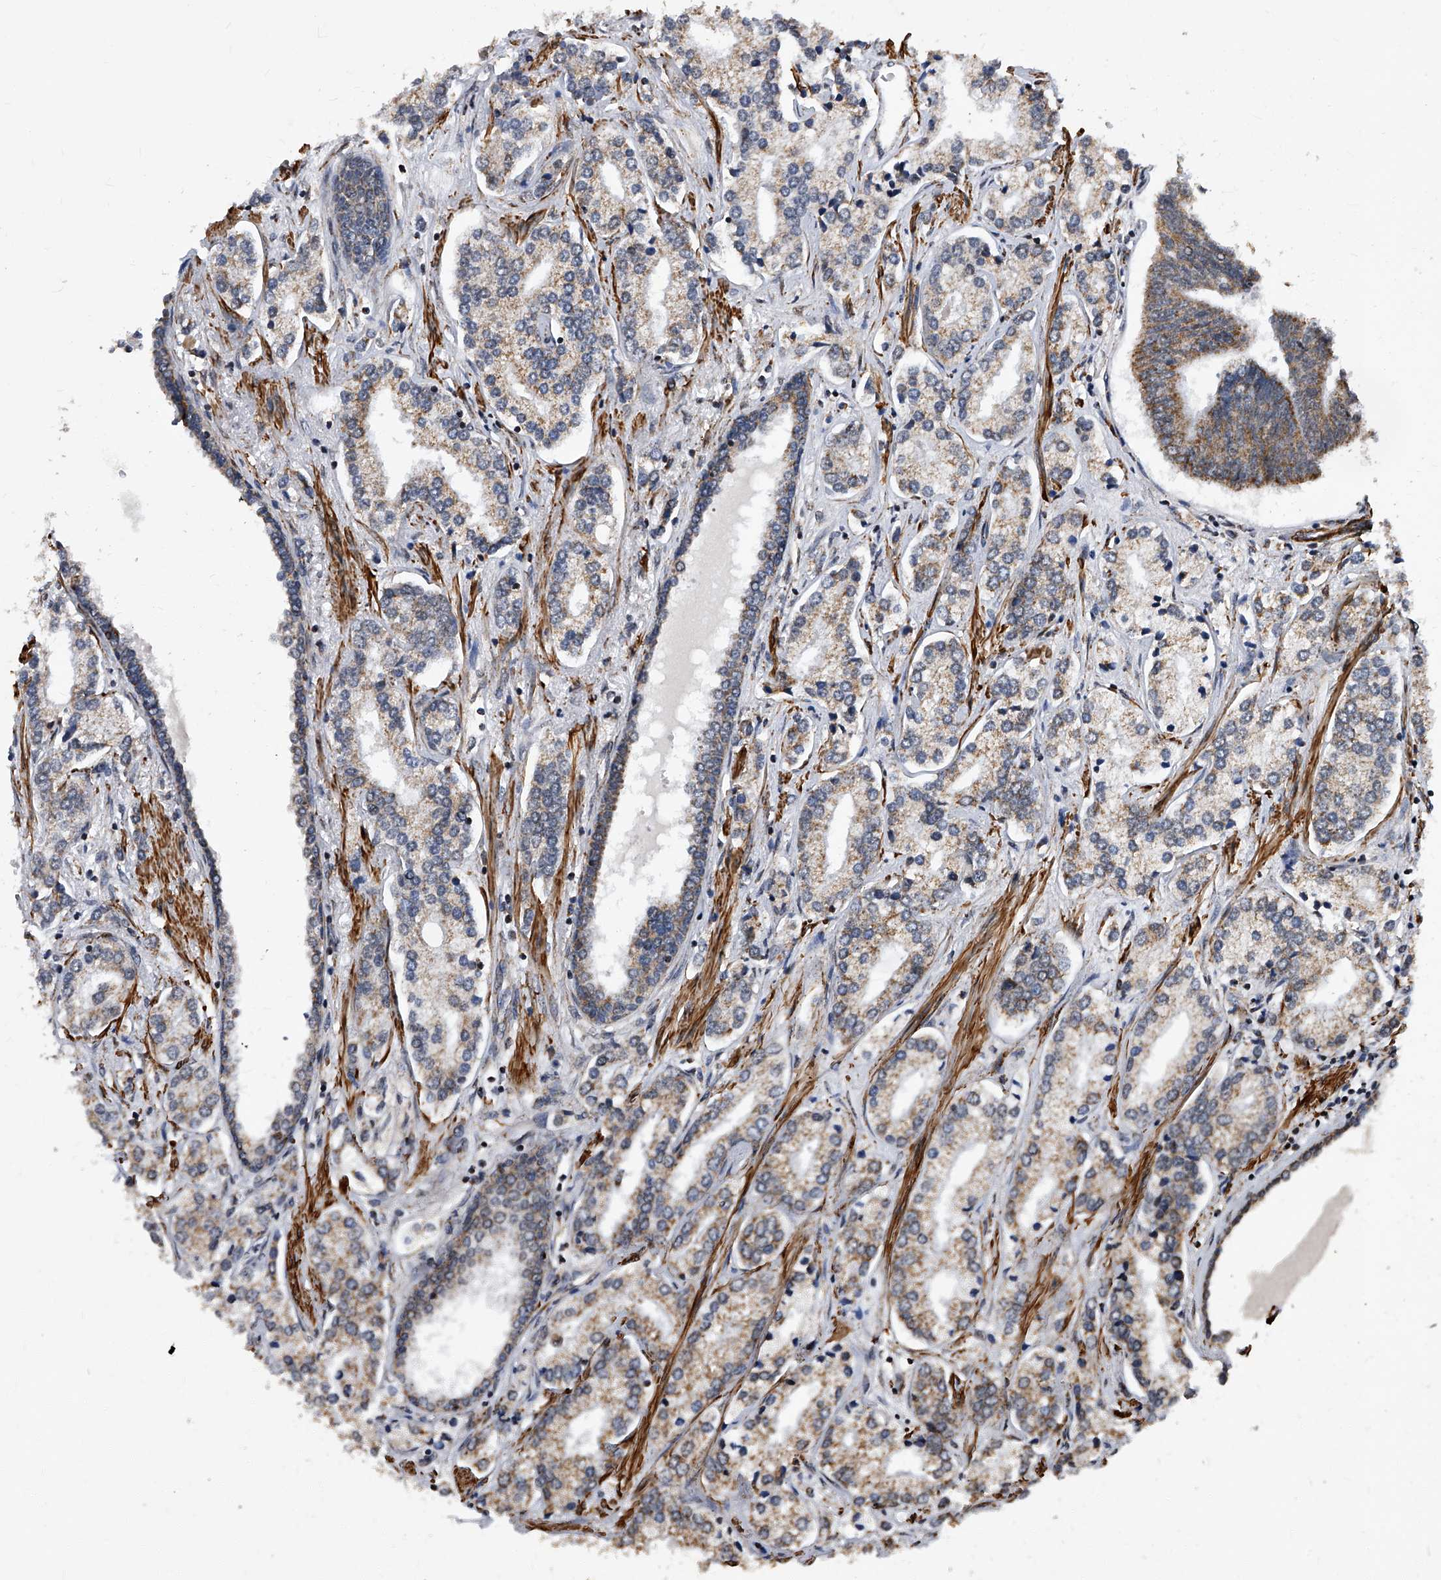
{"staining": {"intensity": "weak", "quantity": "25%-75%", "location": "cytoplasmic/membranous"}, "tissue": "prostate cancer", "cell_type": "Tumor cells", "image_type": "cancer", "snomed": [{"axis": "morphology", "description": "Adenocarcinoma, High grade"}, {"axis": "topography", "description": "Prostate"}], "caption": "Immunohistochemistry (DAB) staining of prostate cancer exhibits weak cytoplasmic/membranous protein staining in about 25%-75% of tumor cells.", "gene": "DUSP22", "patient": {"sex": "male", "age": 66}}